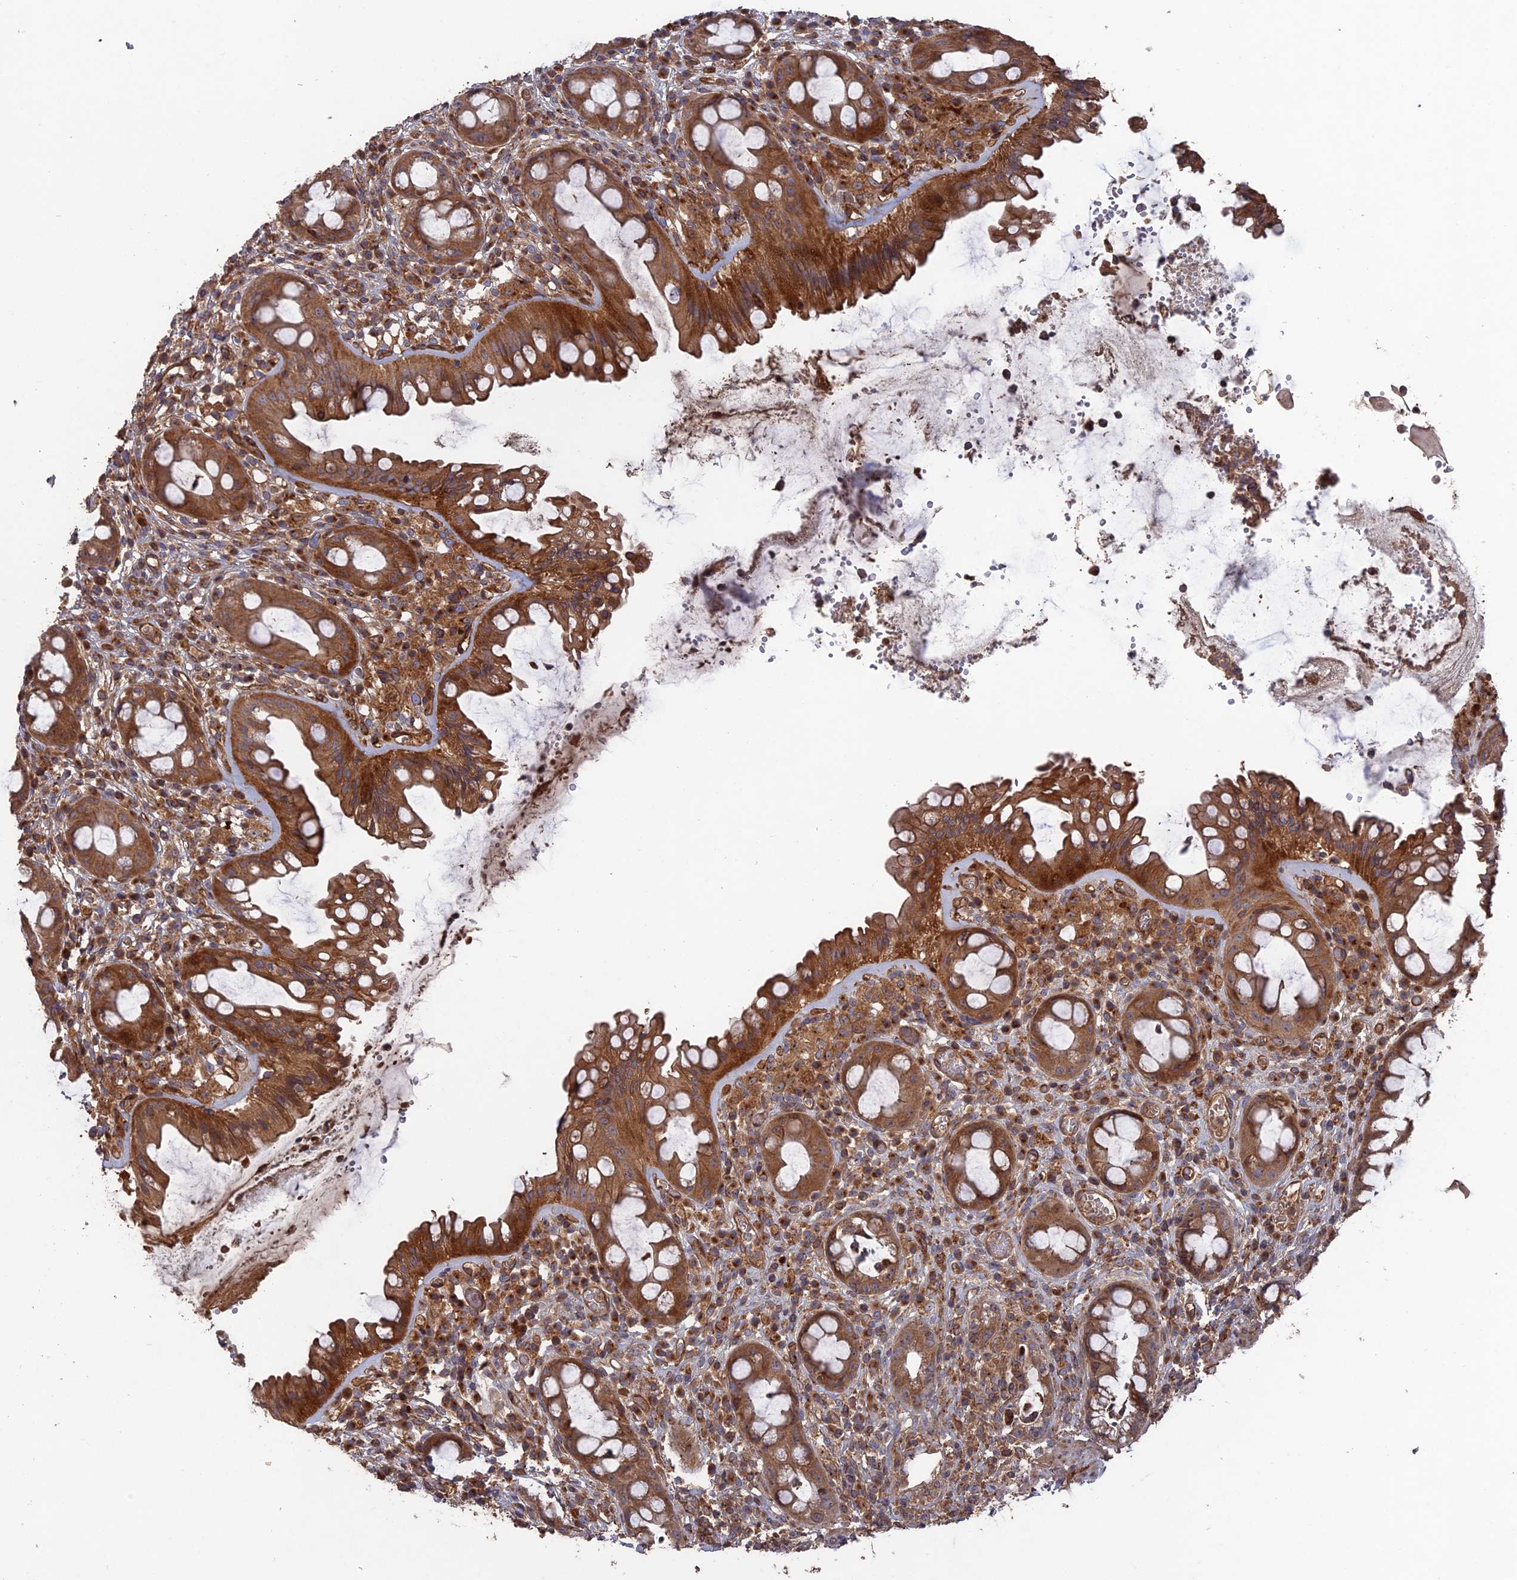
{"staining": {"intensity": "moderate", "quantity": ">75%", "location": "cytoplasmic/membranous"}, "tissue": "rectum", "cell_type": "Glandular cells", "image_type": "normal", "snomed": [{"axis": "morphology", "description": "Normal tissue, NOS"}, {"axis": "topography", "description": "Rectum"}], "caption": "Immunohistochemical staining of normal human rectum reveals moderate cytoplasmic/membranous protein expression in about >75% of glandular cells.", "gene": "DEF8", "patient": {"sex": "female", "age": 57}}